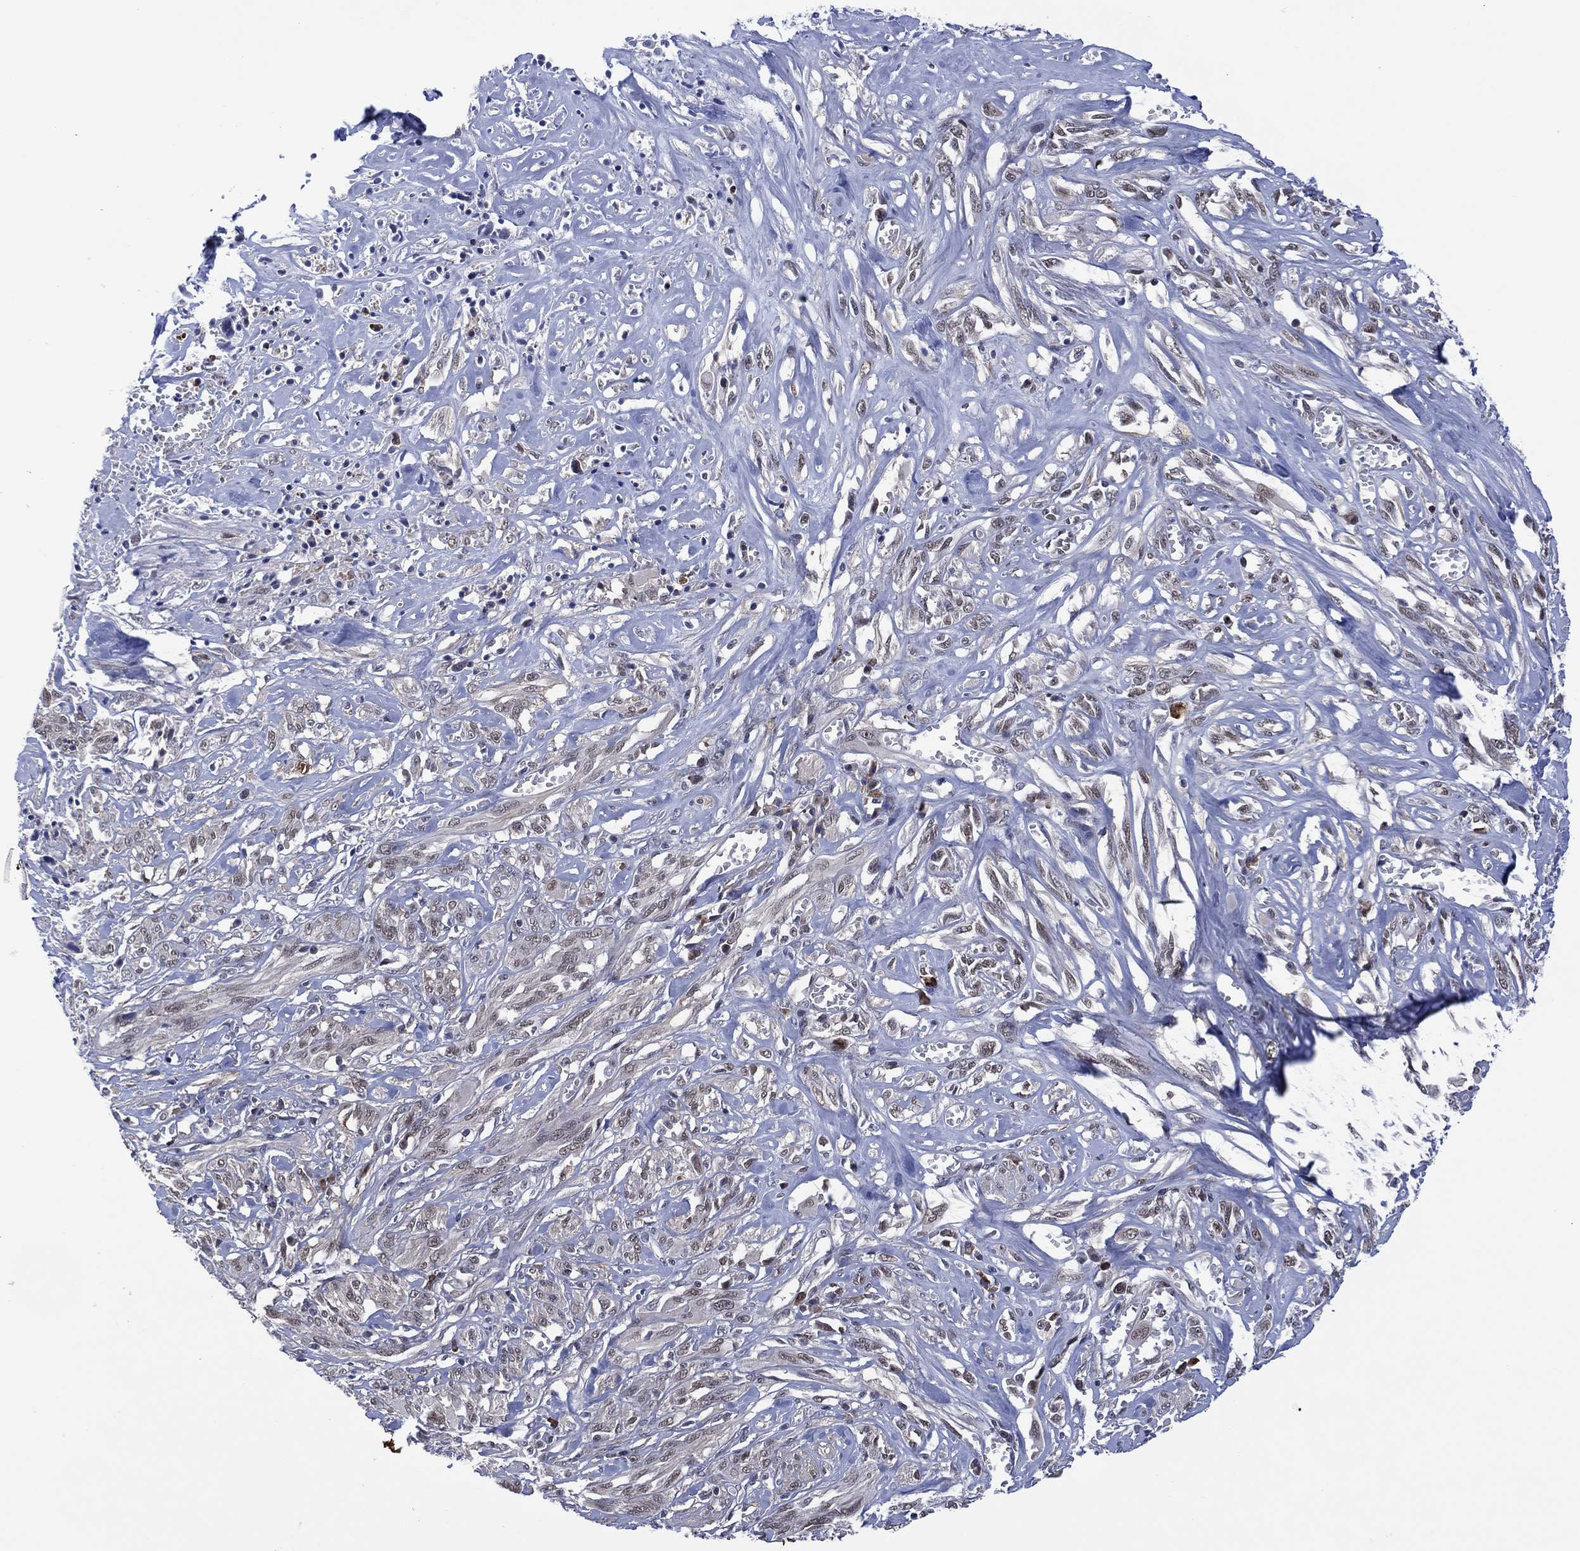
{"staining": {"intensity": "negative", "quantity": "none", "location": "none"}, "tissue": "melanoma", "cell_type": "Tumor cells", "image_type": "cancer", "snomed": [{"axis": "morphology", "description": "Malignant melanoma, NOS"}, {"axis": "topography", "description": "Skin"}], "caption": "Tumor cells show no significant protein staining in melanoma.", "gene": "DPP4", "patient": {"sex": "female", "age": 91}}